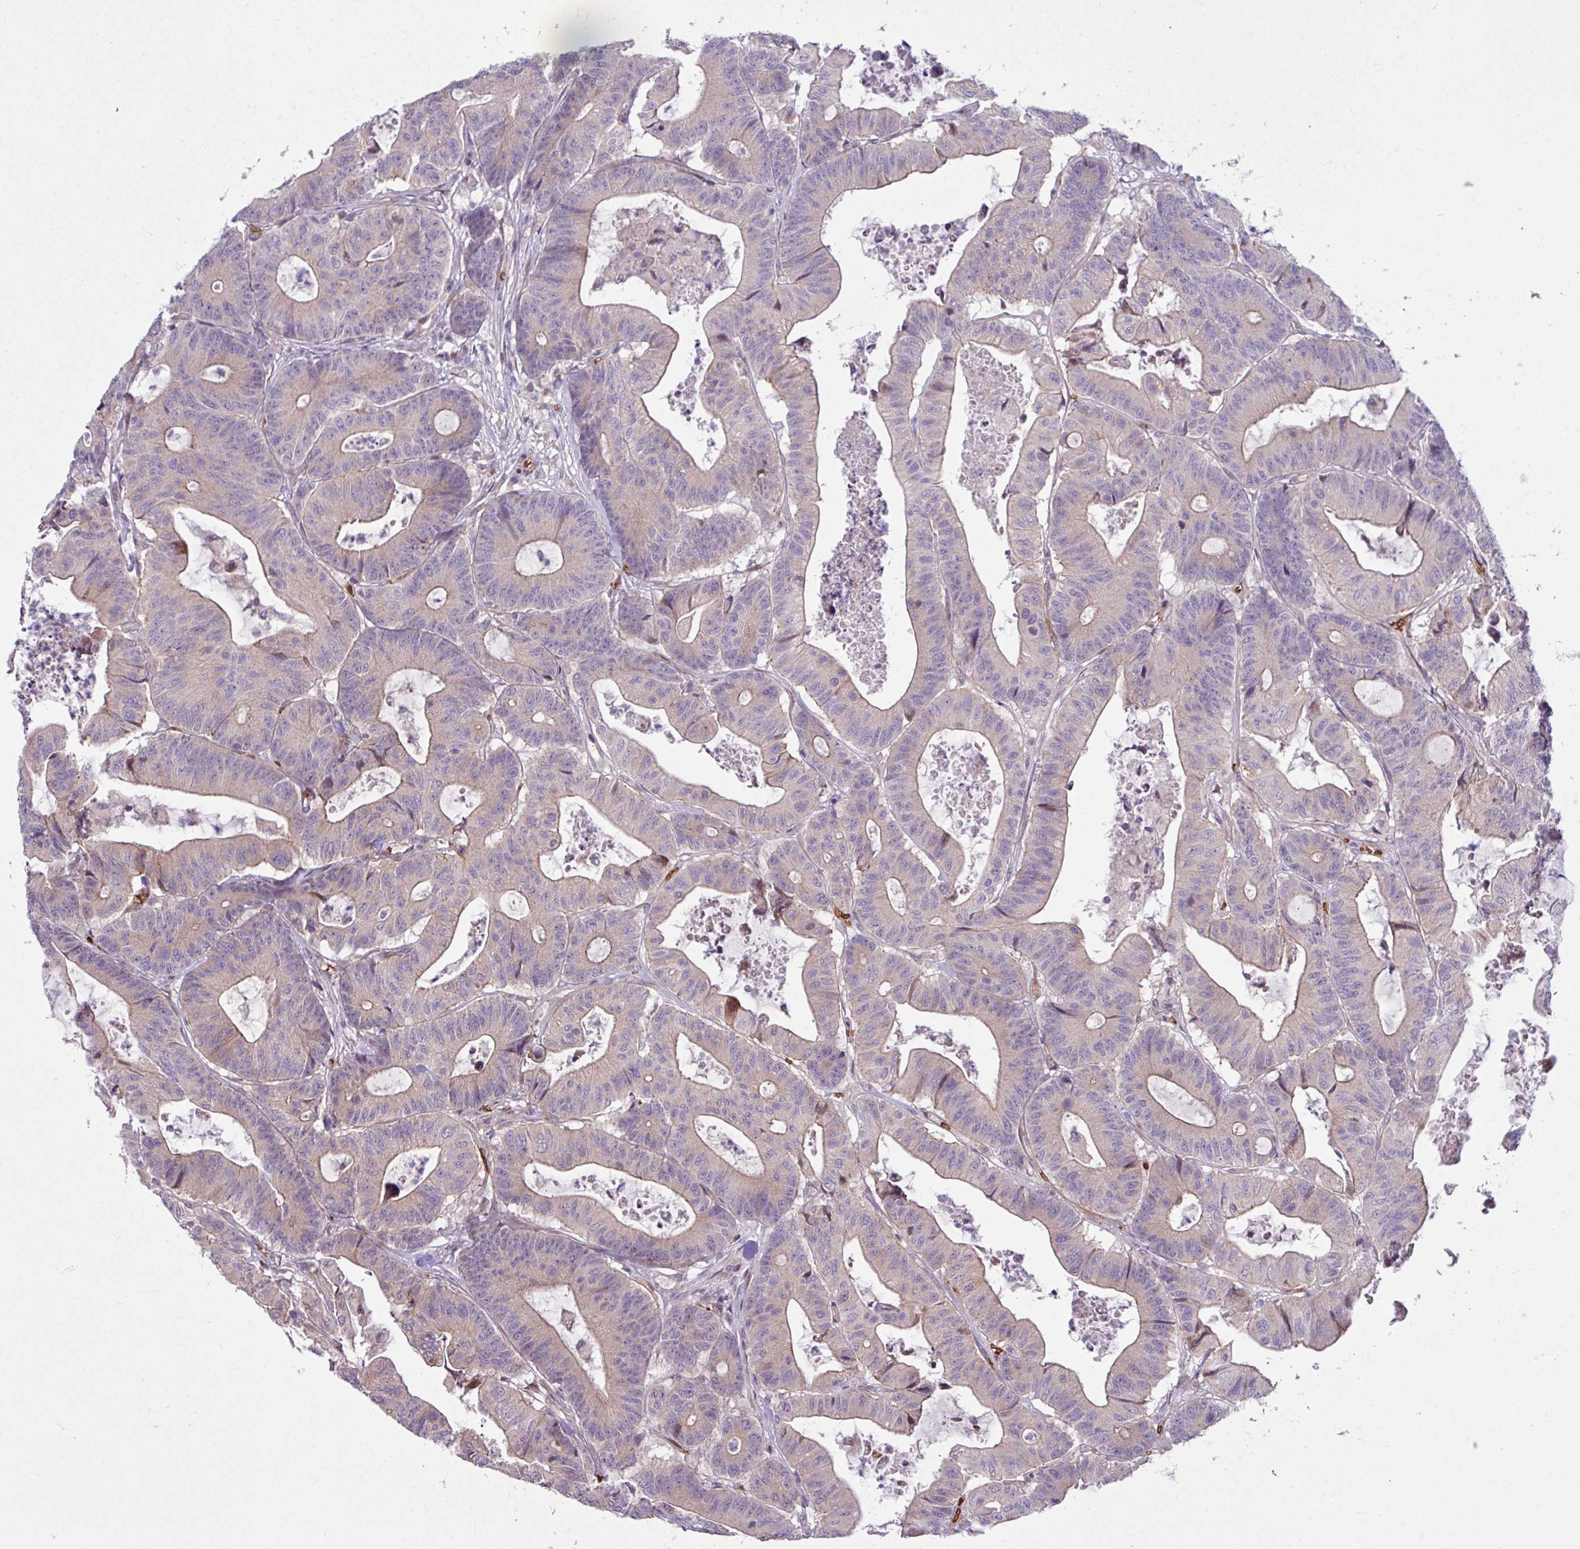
{"staining": {"intensity": "weak", "quantity": "<25%", "location": "cytoplasmic/membranous"}, "tissue": "colorectal cancer", "cell_type": "Tumor cells", "image_type": "cancer", "snomed": [{"axis": "morphology", "description": "Adenocarcinoma, NOS"}, {"axis": "topography", "description": "Colon"}], "caption": "Tumor cells show no significant protein staining in colorectal cancer. (Brightfield microscopy of DAB IHC at high magnification).", "gene": "RAD21L1", "patient": {"sex": "female", "age": 84}}